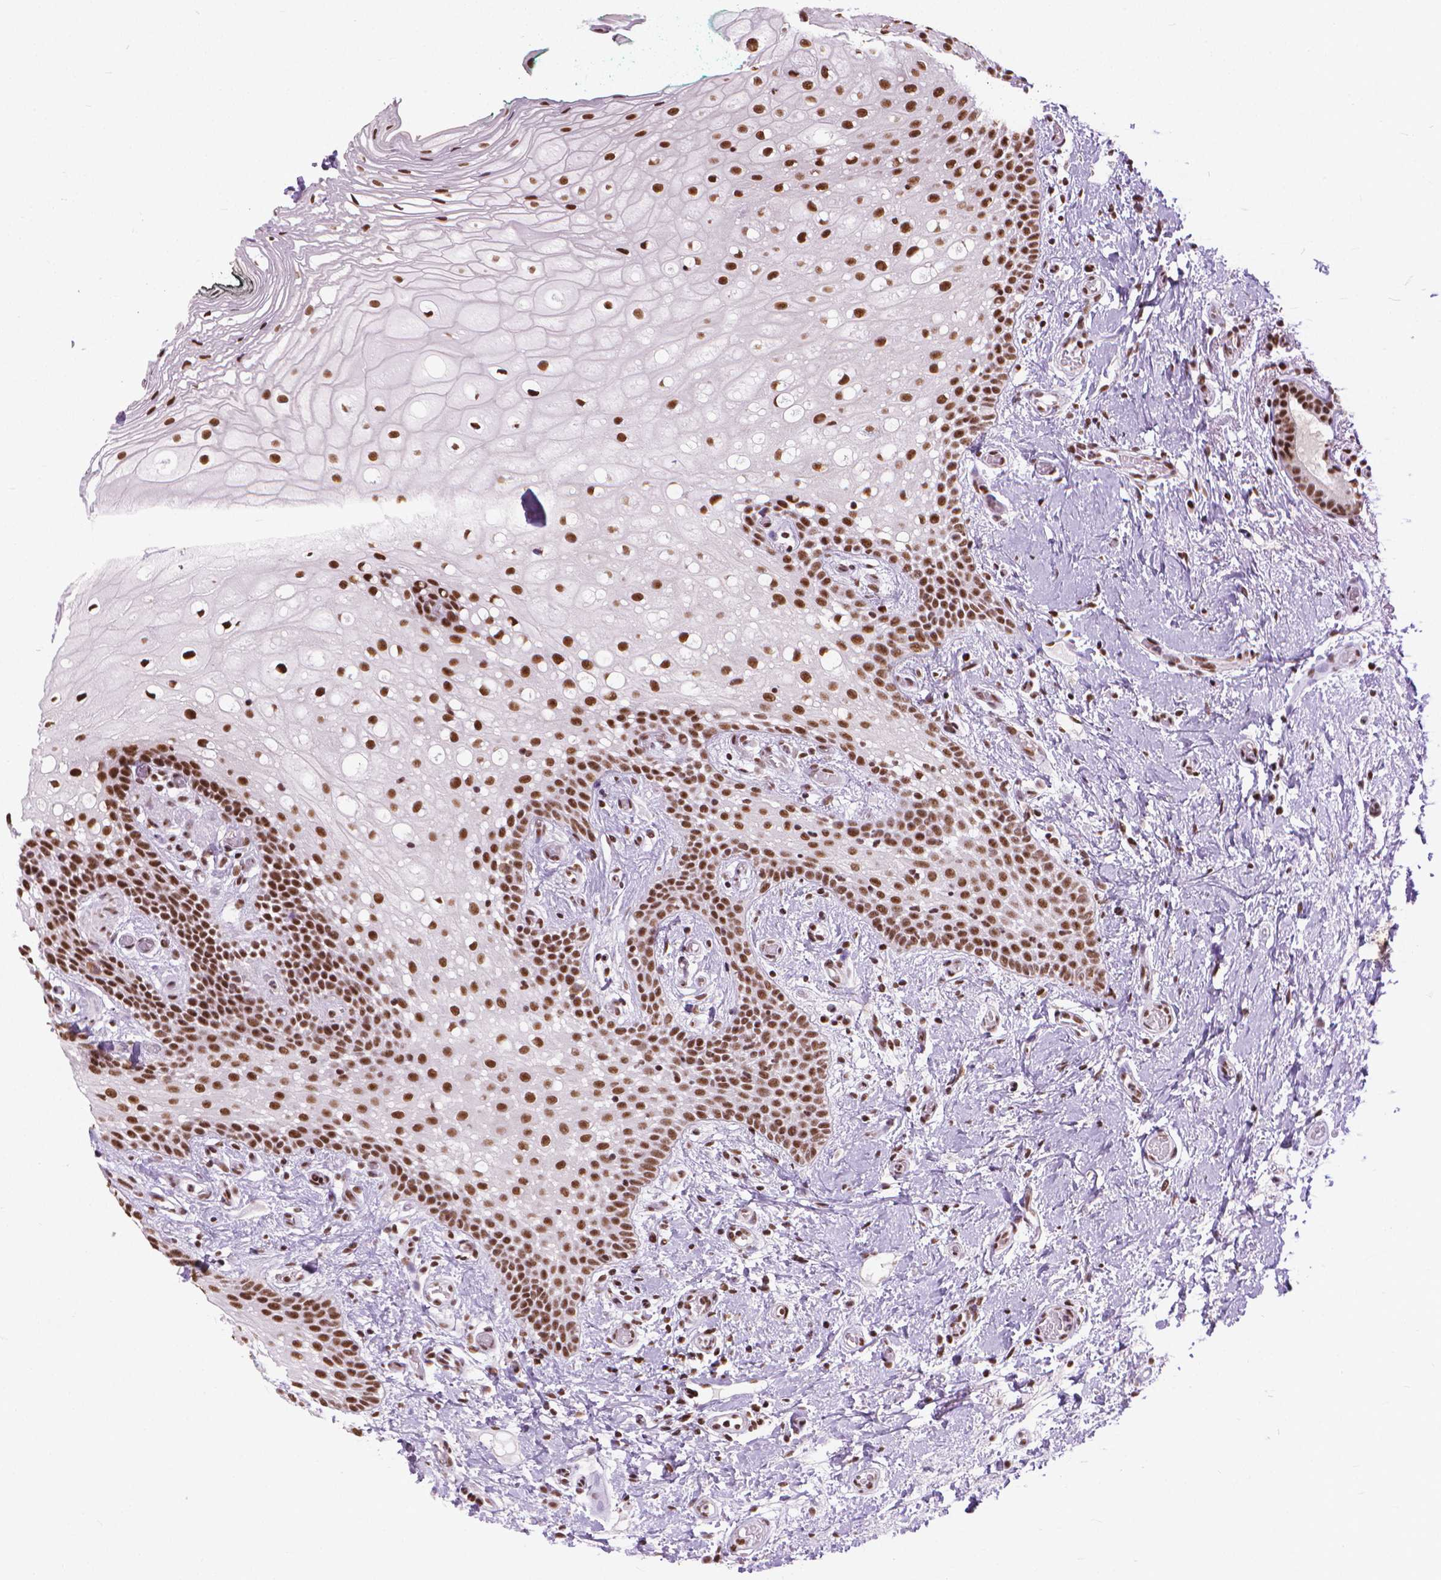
{"staining": {"intensity": "moderate", "quantity": ">75%", "location": "nuclear"}, "tissue": "oral mucosa", "cell_type": "Squamous epithelial cells", "image_type": "normal", "snomed": [{"axis": "morphology", "description": "Normal tissue, NOS"}, {"axis": "topography", "description": "Oral tissue"}], "caption": "Immunohistochemical staining of normal oral mucosa demonstrates medium levels of moderate nuclear expression in about >75% of squamous epithelial cells.", "gene": "AKAP8", "patient": {"sex": "female", "age": 83}}